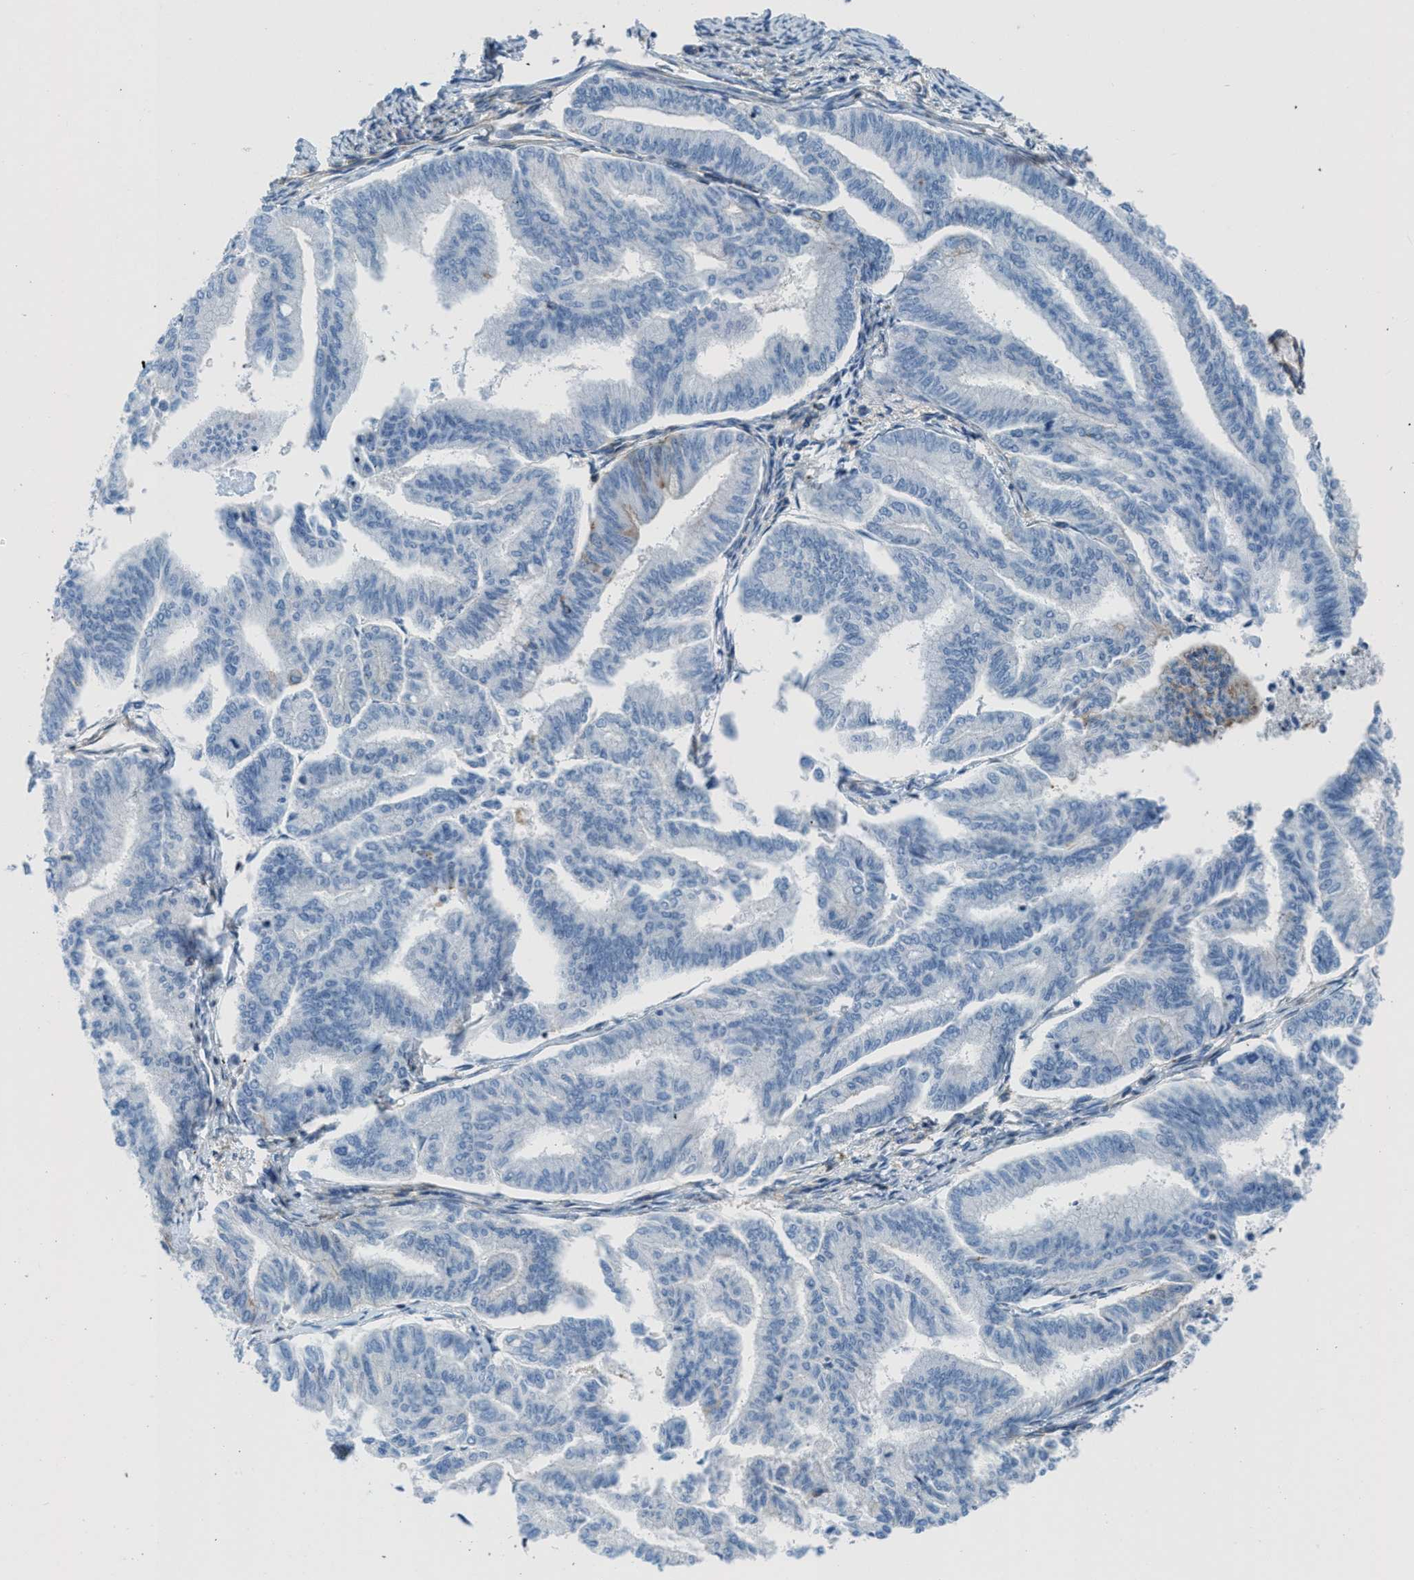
{"staining": {"intensity": "negative", "quantity": "none", "location": "none"}, "tissue": "endometrial cancer", "cell_type": "Tumor cells", "image_type": "cancer", "snomed": [{"axis": "morphology", "description": "Adenocarcinoma, NOS"}, {"axis": "topography", "description": "Endometrium"}], "caption": "Micrograph shows no protein expression in tumor cells of endometrial cancer (adenocarcinoma) tissue. (Stains: DAB (3,3'-diaminobenzidine) IHC with hematoxylin counter stain, Microscopy: brightfield microscopy at high magnification).", "gene": "MFSD13A", "patient": {"sex": "female", "age": 79}}